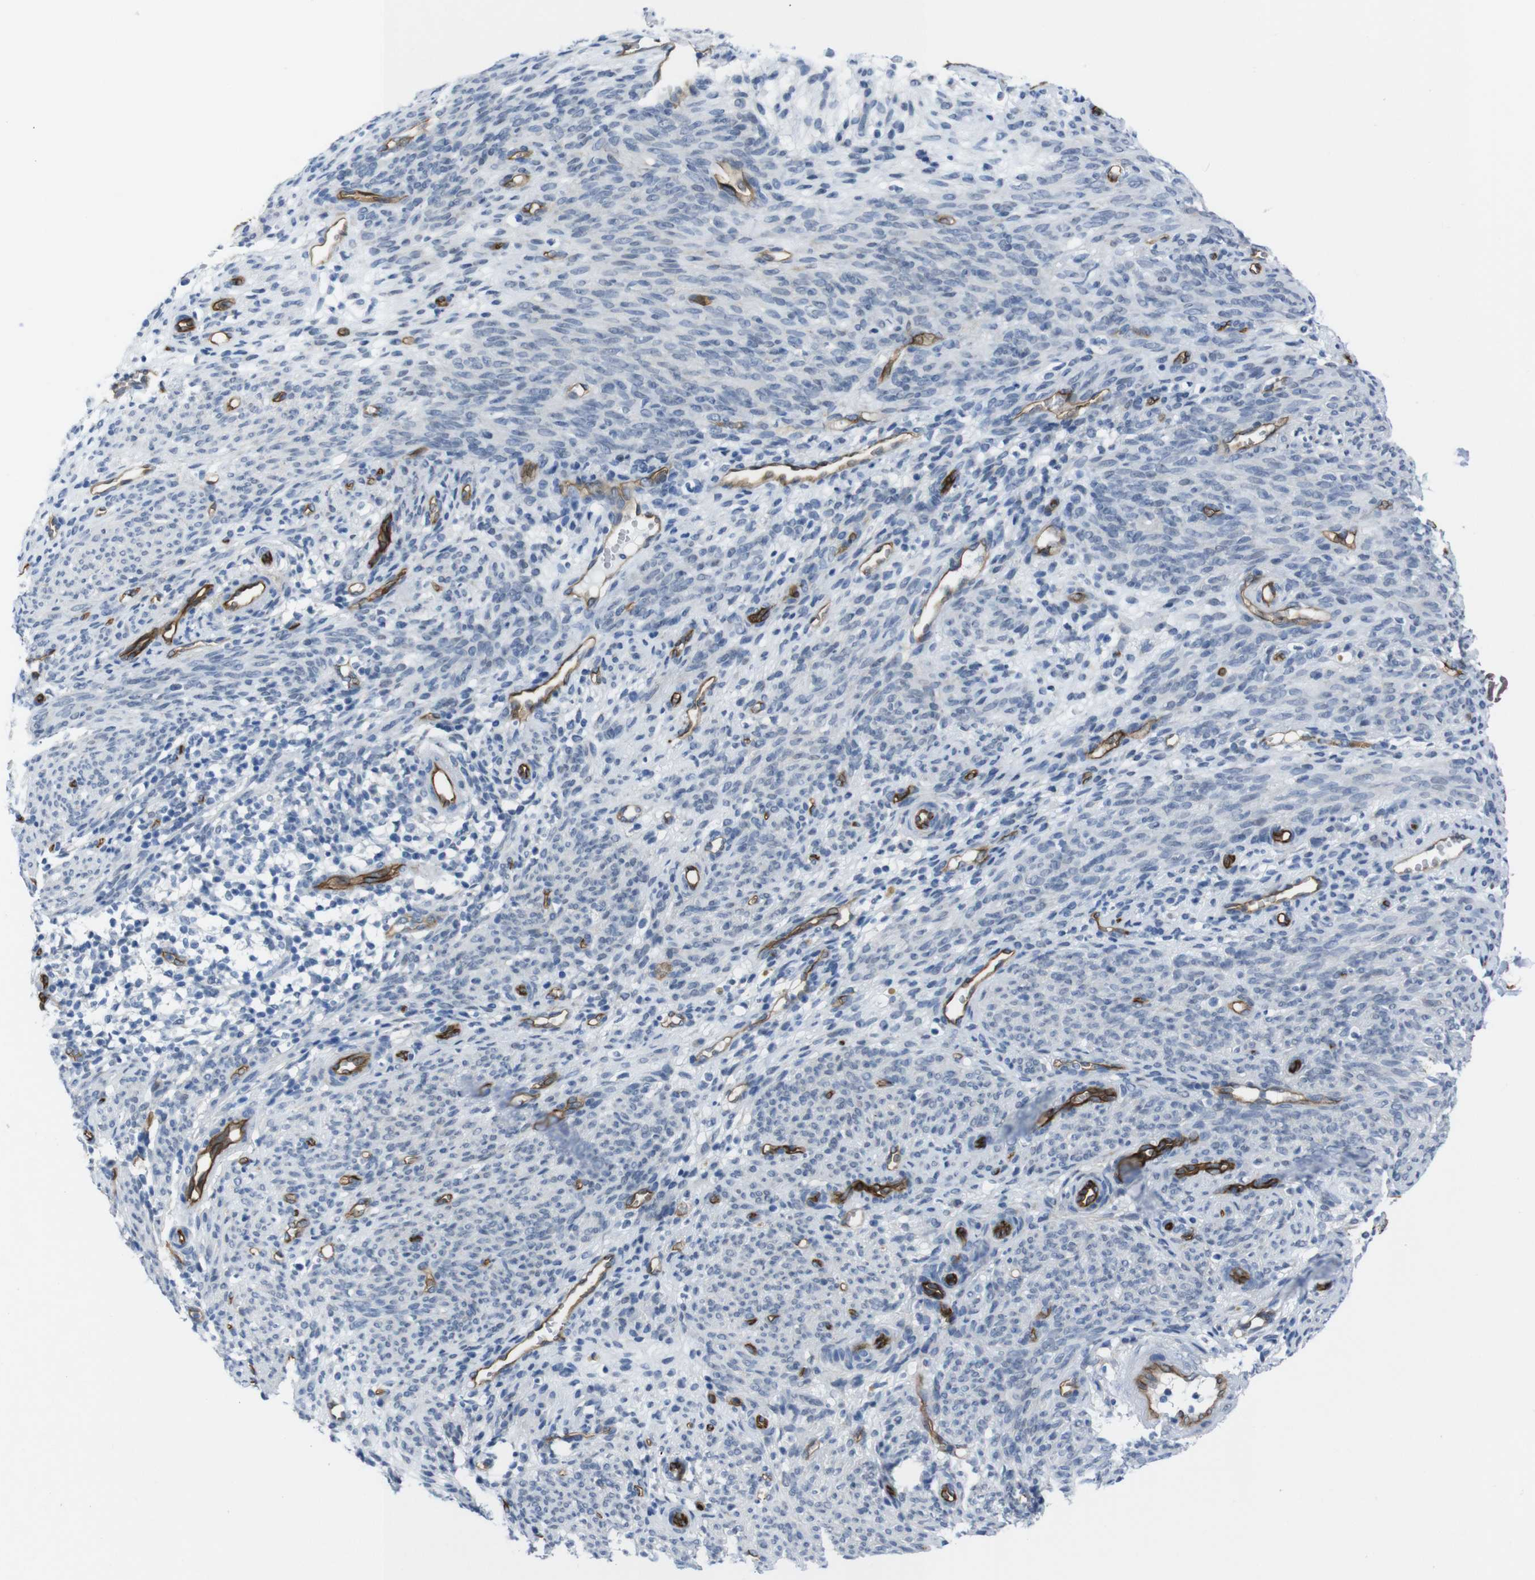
{"staining": {"intensity": "negative", "quantity": "none", "location": "none"}, "tissue": "endometrium", "cell_type": "Cells in endometrial stroma", "image_type": "normal", "snomed": [{"axis": "morphology", "description": "Normal tissue, NOS"}, {"axis": "morphology", "description": "Adenocarcinoma, NOS"}, {"axis": "topography", "description": "Endometrium"}, {"axis": "topography", "description": "Ovary"}], "caption": "DAB (3,3'-diaminobenzidine) immunohistochemical staining of normal human endometrium demonstrates no significant staining in cells in endometrial stroma.", "gene": "HSPA12B", "patient": {"sex": "female", "age": 68}}